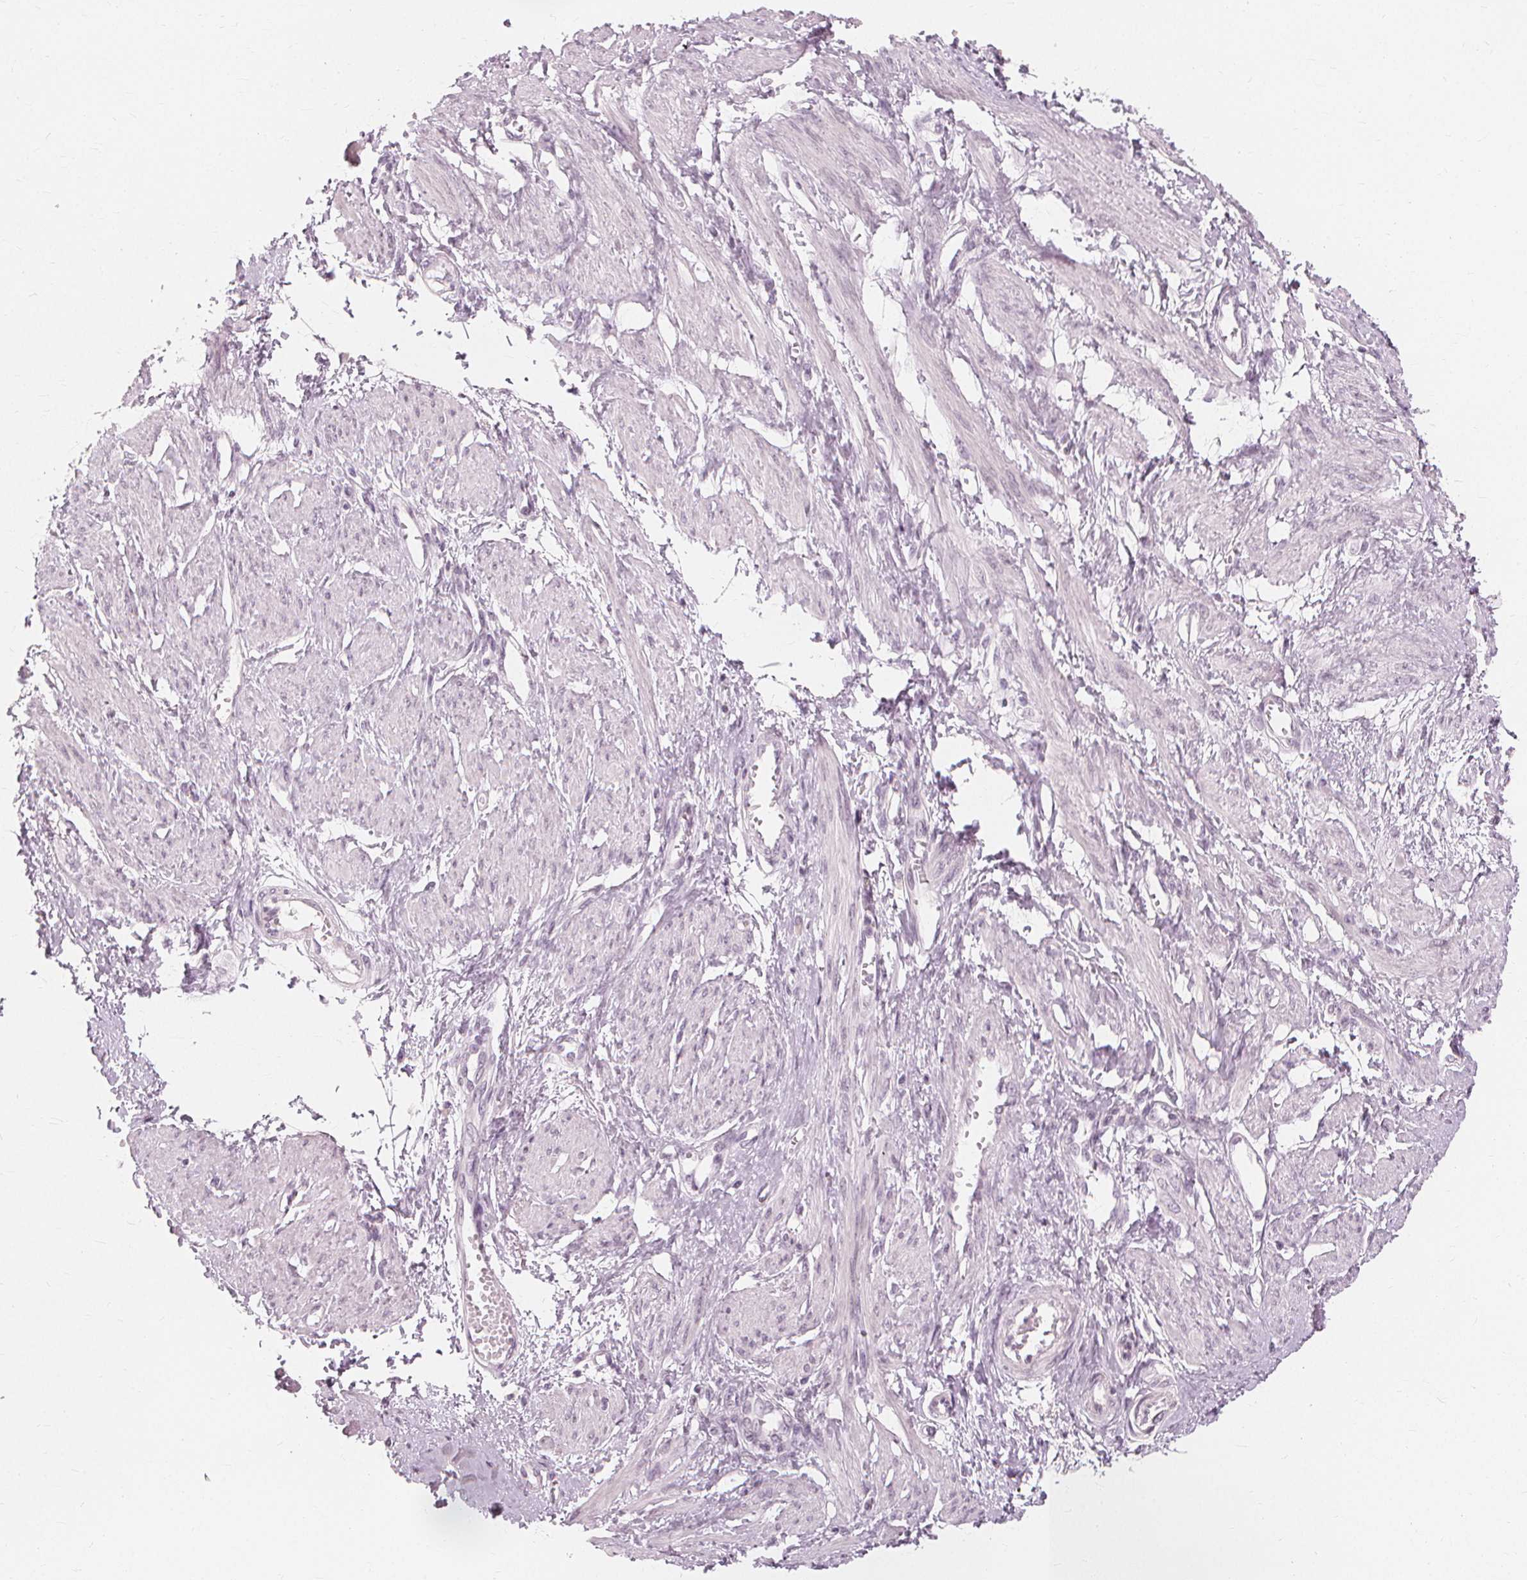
{"staining": {"intensity": "negative", "quantity": "none", "location": "none"}, "tissue": "smooth muscle", "cell_type": "Smooth muscle cells", "image_type": "normal", "snomed": [{"axis": "morphology", "description": "Normal tissue, NOS"}, {"axis": "topography", "description": "Smooth muscle"}, {"axis": "topography", "description": "Uterus"}], "caption": "The IHC histopathology image has no significant expression in smooth muscle cells of smooth muscle. (Stains: DAB (3,3'-diaminobenzidine) IHC with hematoxylin counter stain, Microscopy: brightfield microscopy at high magnification).", "gene": "NXPE1", "patient": {"sex": "female", "age": 39}}